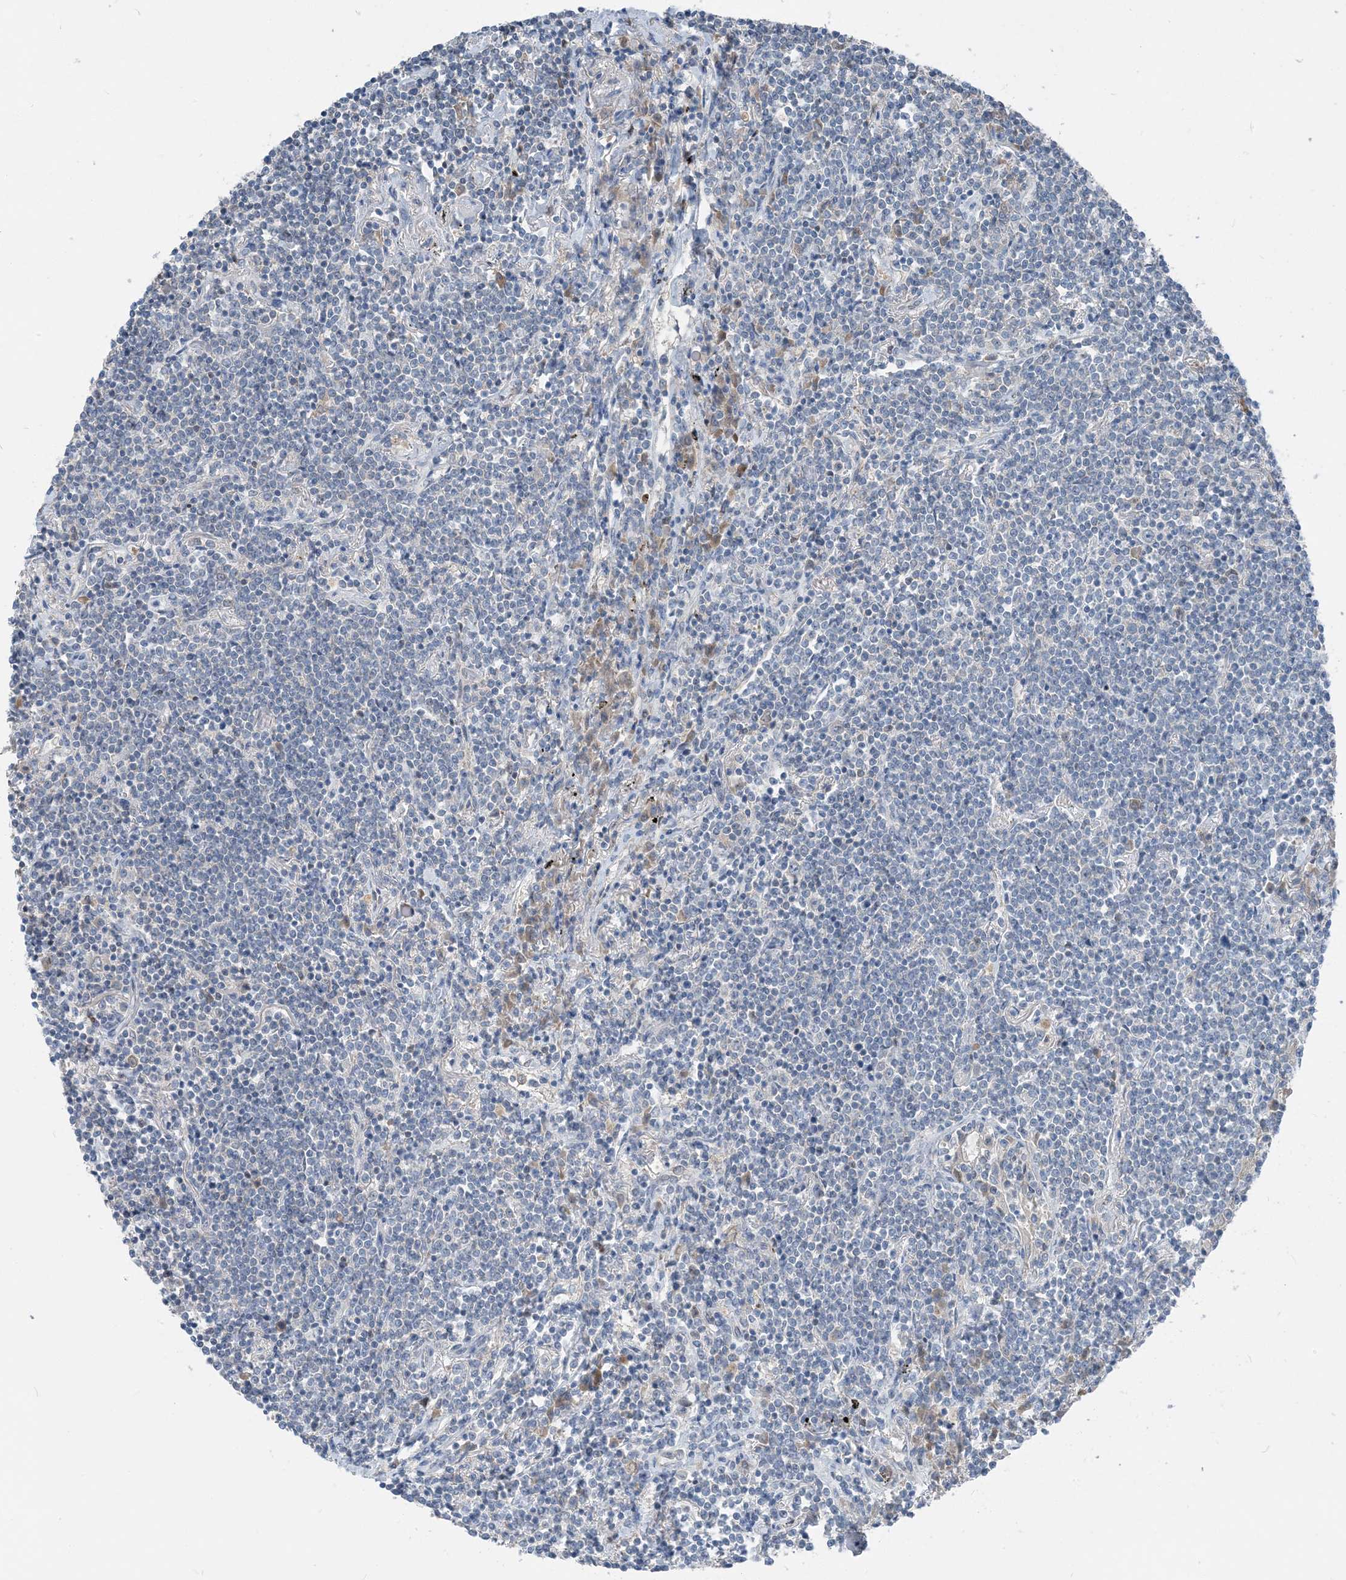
{"staining": {"intensity": "negative", "quantity": "none", "location": "none"}, "tissue": "lymphoma", "cell_type": "Tumor cells", "image_type": "cancer", "snomed": [{"axis": "morphology", "description": "Malignant lymphoma, non-Hodgkin's type, Low grade"}, {"axis": "topography", "description": "Lung"}], "caption": "This histopathology image is of malignant lymphoma, non-Hodgkin's type (low-grade) stained with immunohistochemistry to label a protein in brown with the nuclei are counter-stained blue. There is no positivity in tumor cells.", "gene": "NCOA7", "patient": {"sex": "female", "age": 71}}